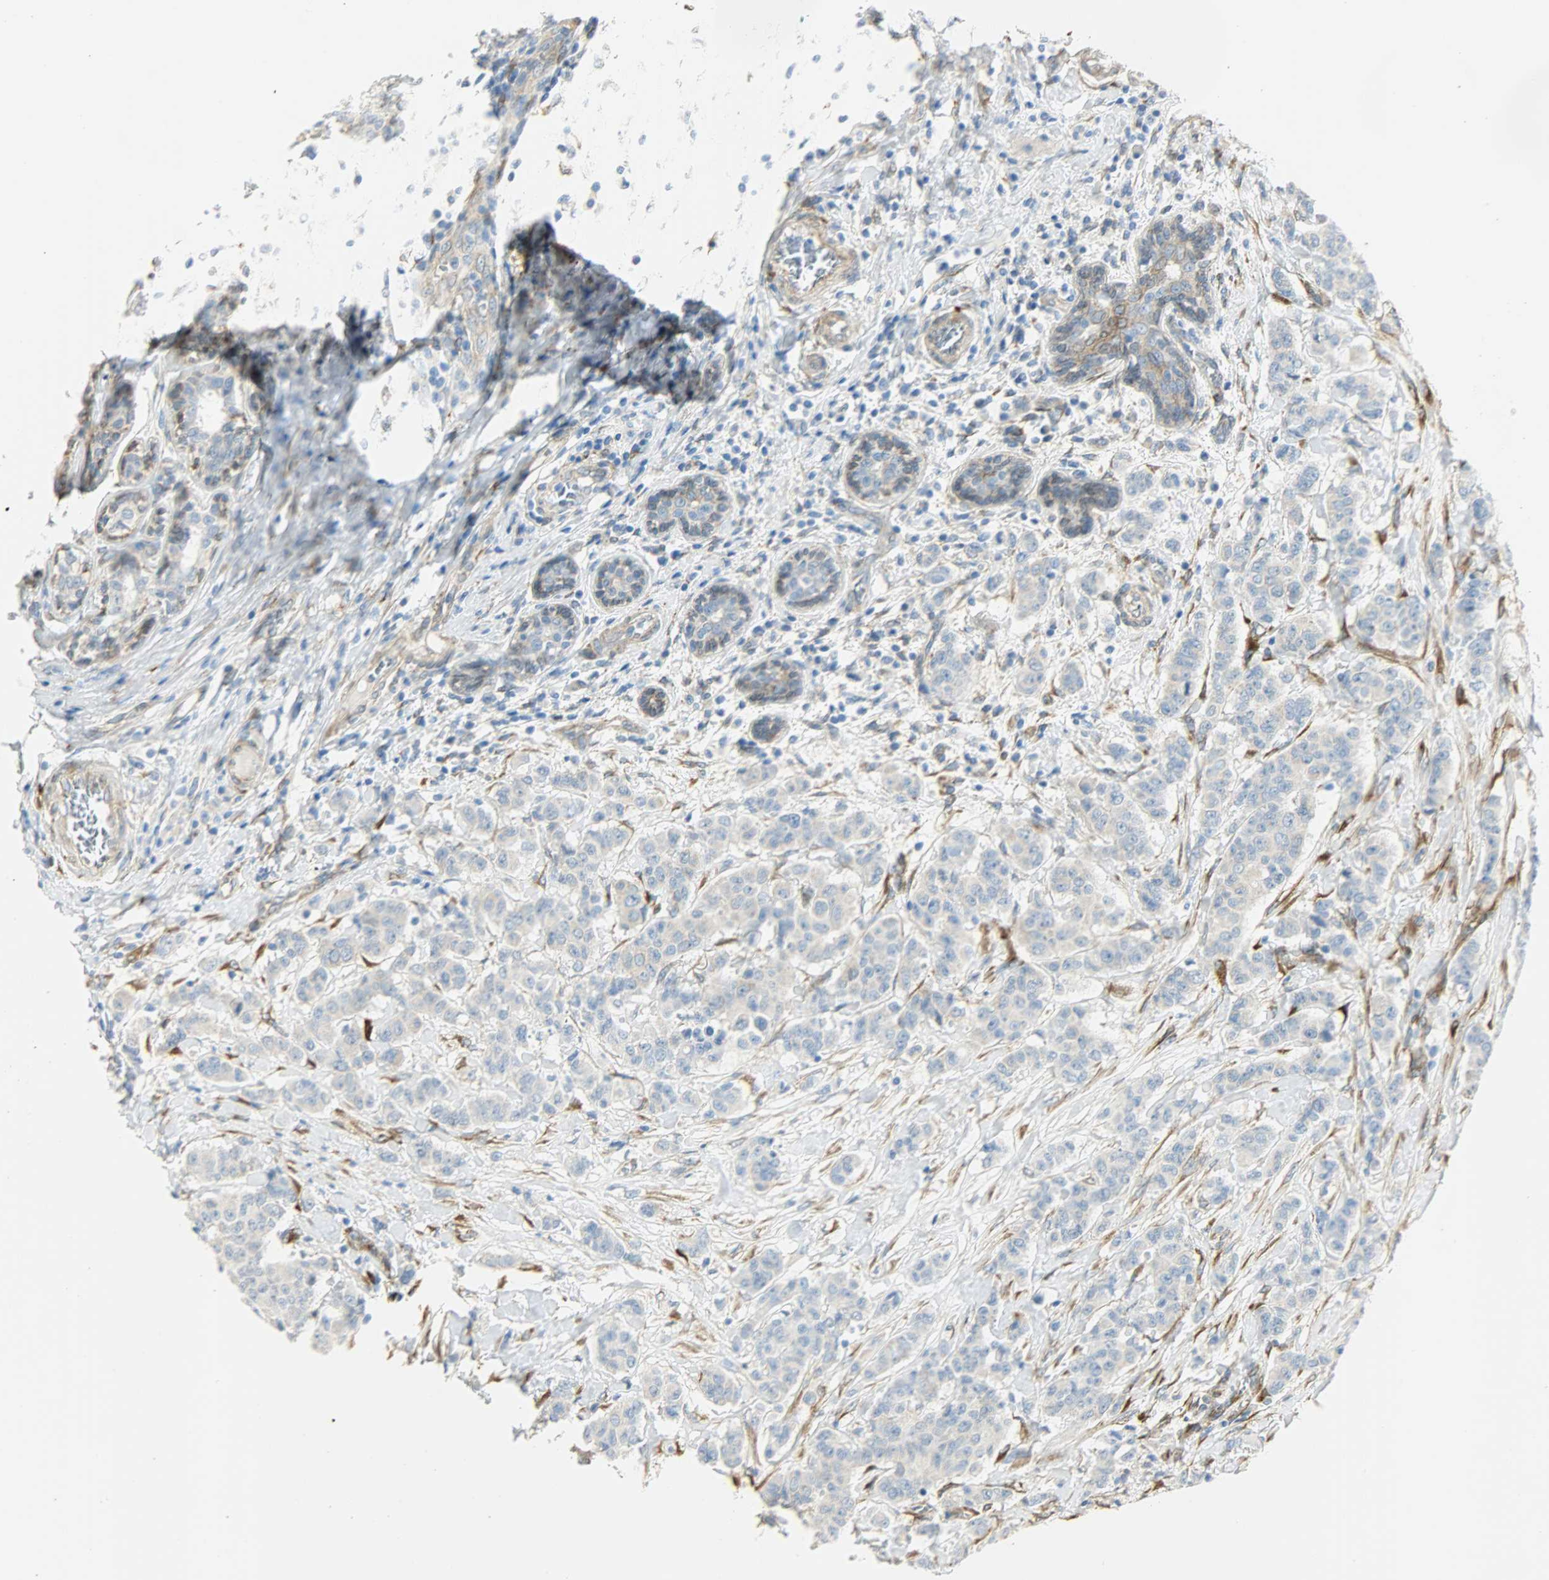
{"staining": {"intensity": "weak", "quantity": "25%-75%", "location": "cytoplasmic/membranous"}, "tissue": "breast cancer", "cell_type": "Tumor cells", "image_type": "cancer", "snomed": [{"axis": "morphology", "description": "Duct carcinoma"}, {"axis": "topography", "description": "Breast"}], "caption": "Immunohistochemistry (IHC) (DAB) staining of invasive ductal carcinoma (breast) displays weak cytoplasmic/membranous protein expression in approximately 25%-75% of tumor cells.", "gene": "PKD2", "patient": {"sex": "female", "age": 40}}